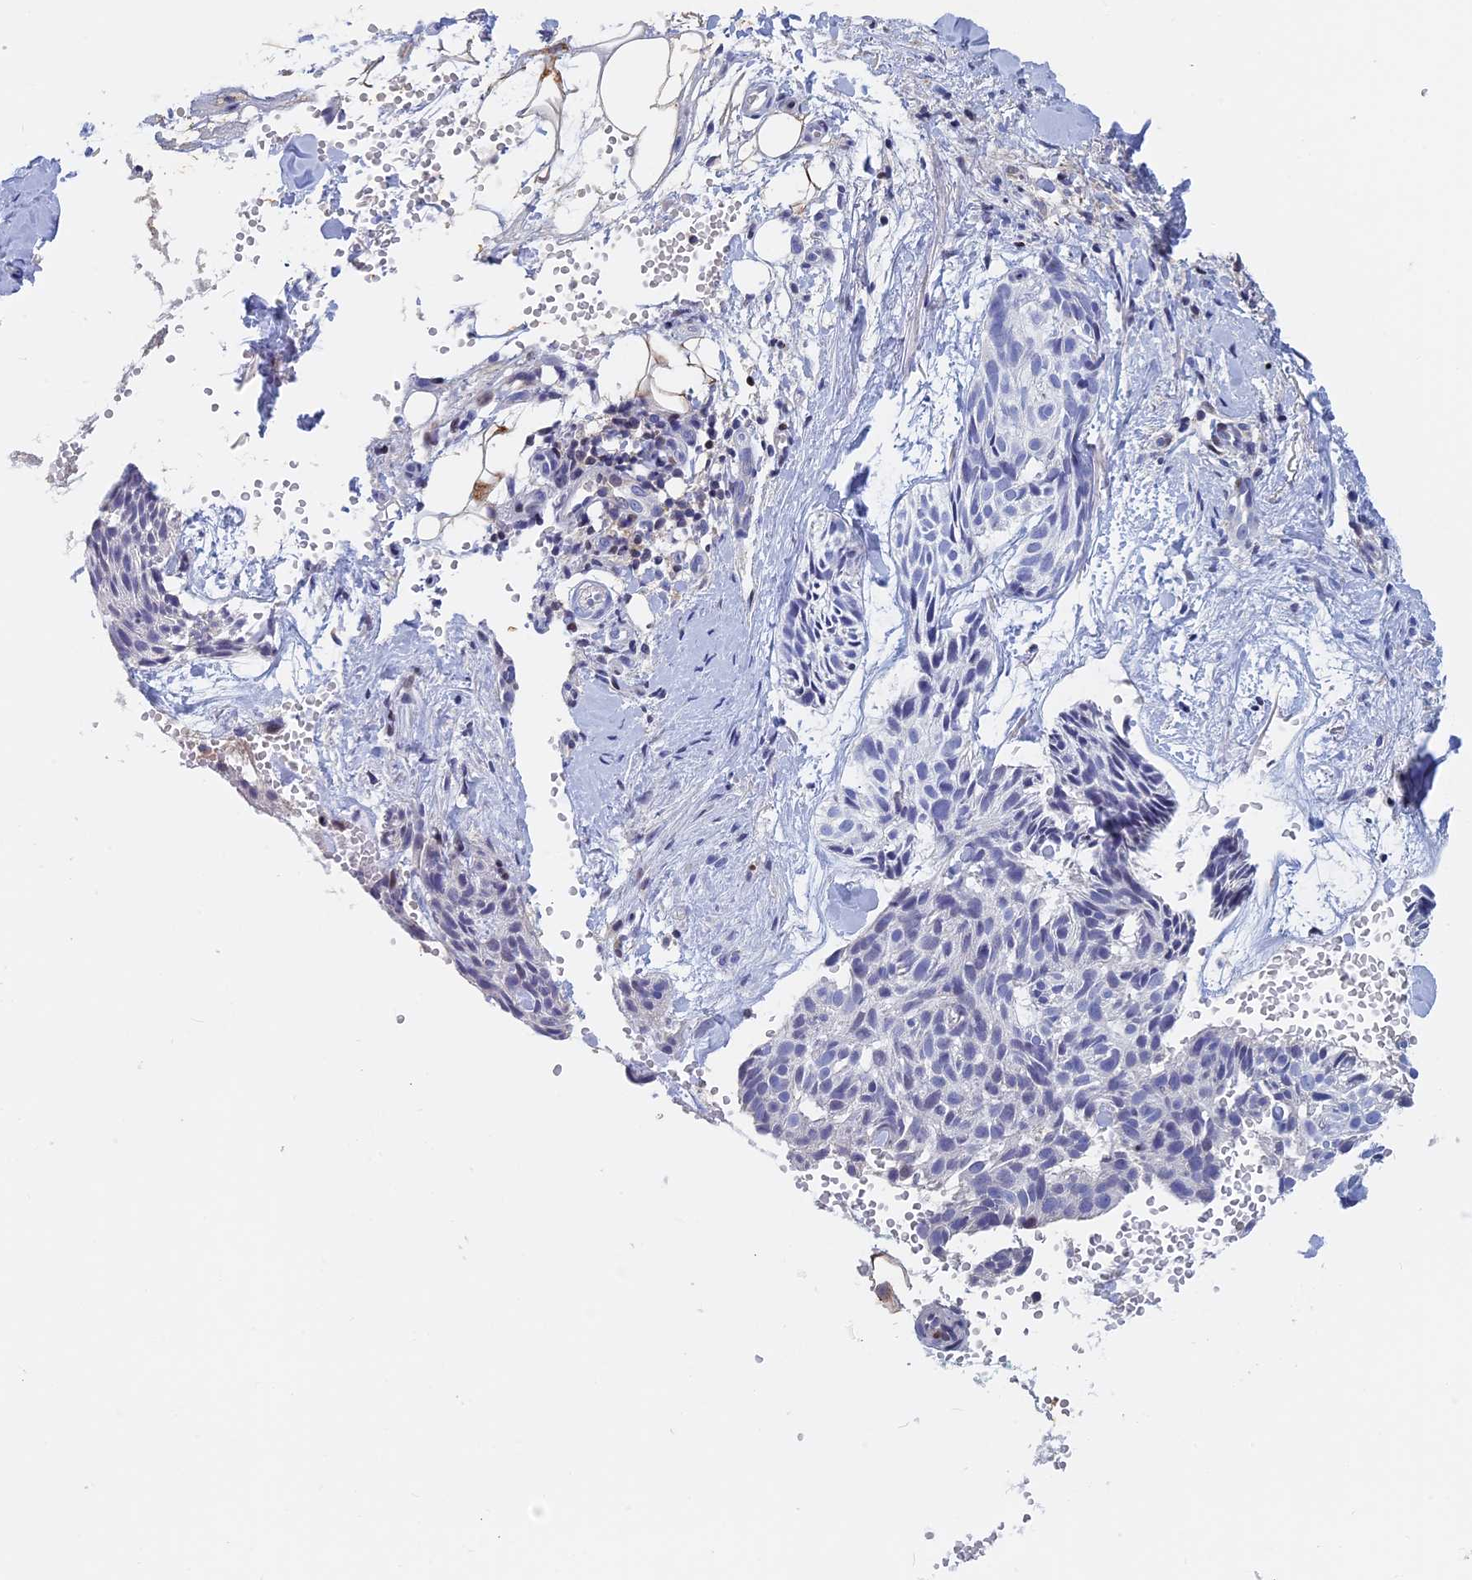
{"staining": {"intensity": "negative", "quantity": "none", "location": "none"}, "tissue": "skin cancer", "cell_type": "Tumor cells", "image_type": "cancer", "snomed": [{"axis": "morphology", "description": "Normal tissue, NOS"}, {"axis": "morphology", "description": "Basal cell carcinoma"}, {"axis": "topography", "description": "Skin"}], "caption": "Immunohistochemistry photomicrograph of skin basal cell carcinoma stained for a protein (brown), which demonstrates no expression in tumor cells. The staining is performed using DAB brown chromogen with nuclei counter-stained in using hematoxylin.", "gene": "ACP7", "patient": {"sex": "male", "age": 66}}